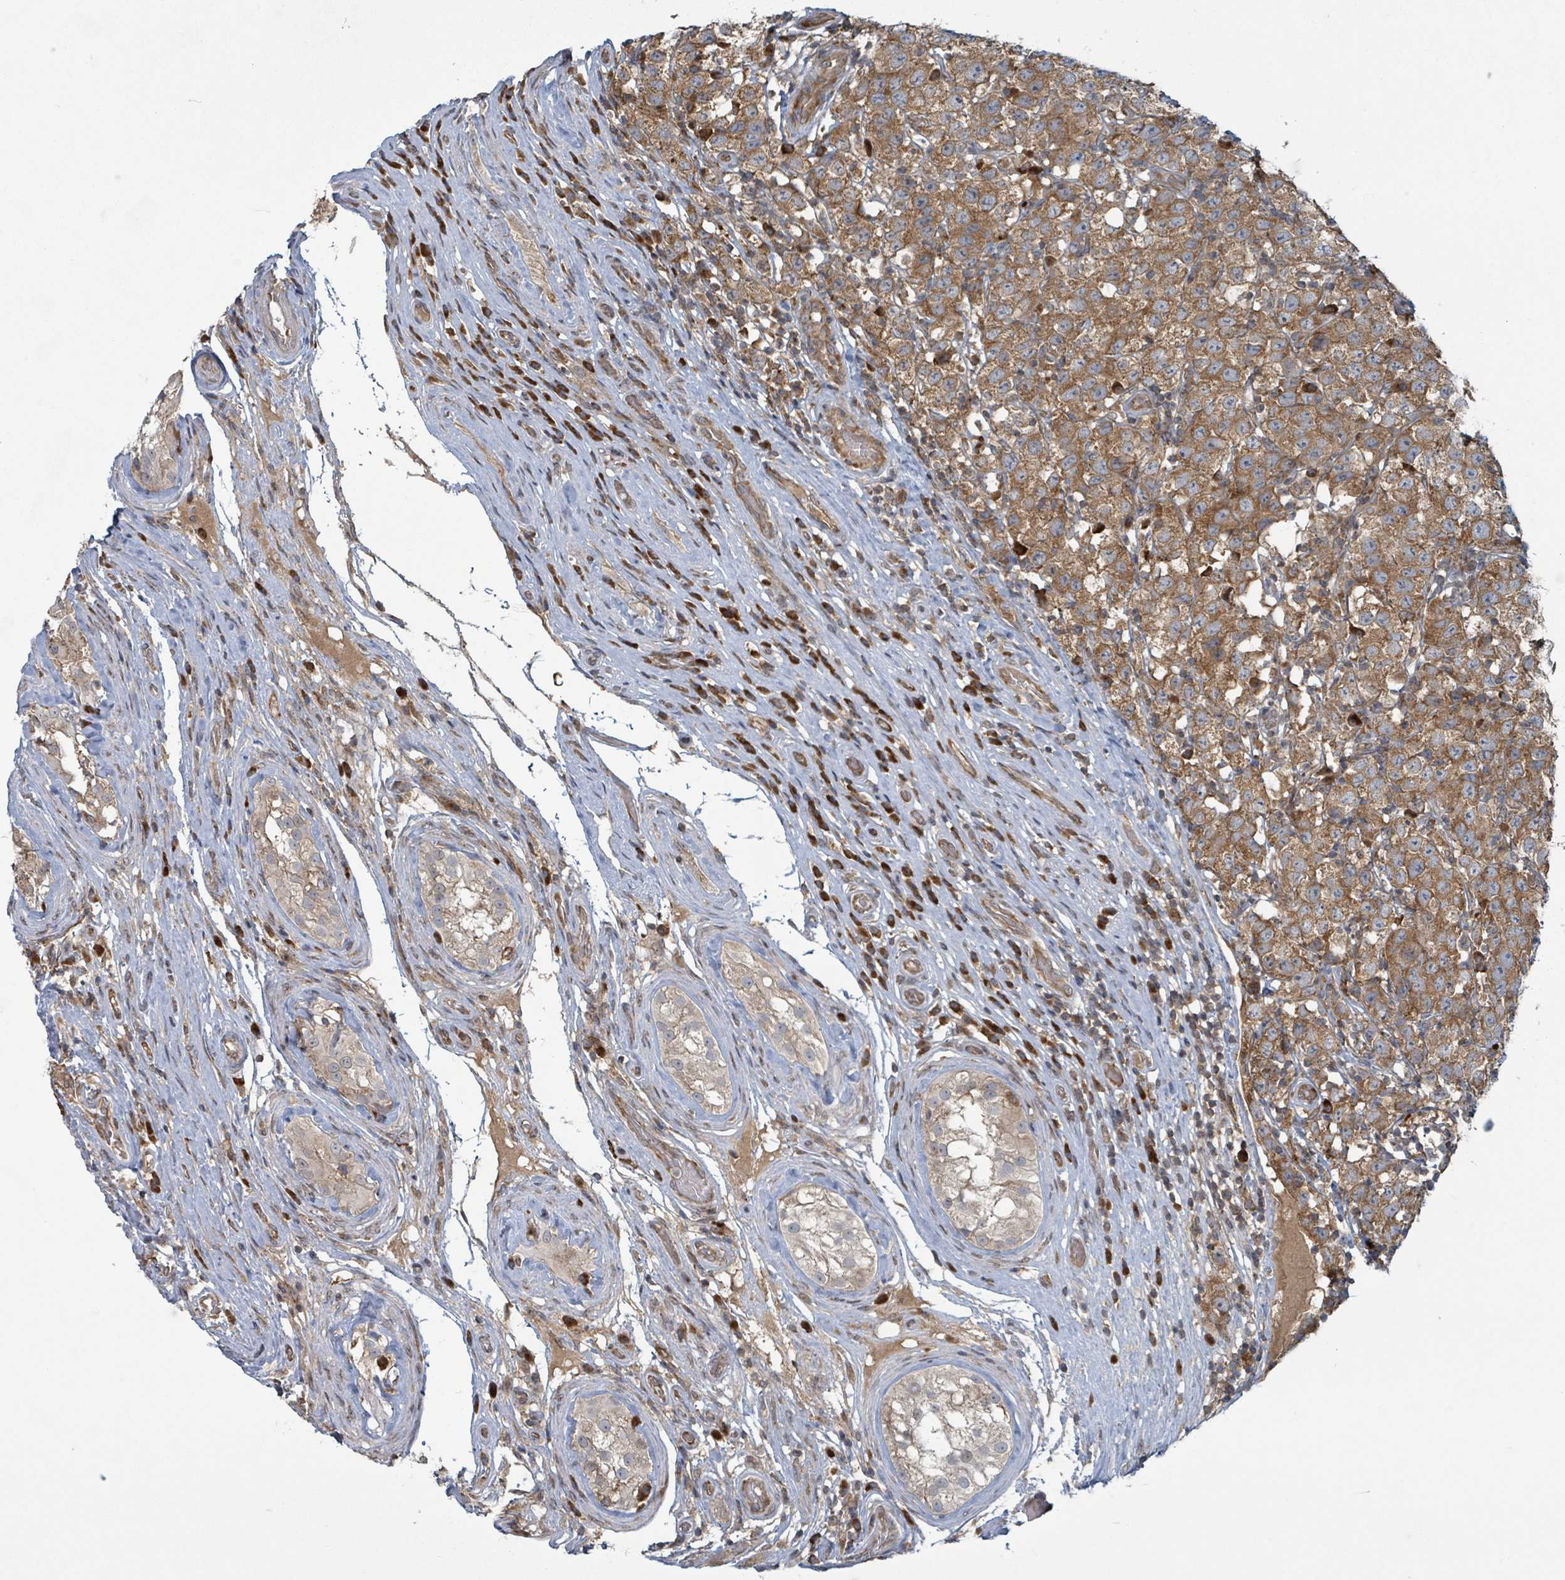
{"staining": {"intensity": "moderate", "quantity": ">75%", "location": "cytoplasmic/membranous"}, "tissue": "testis cancer", "cell_type": "Tumor cells", "image_type": "cancer", "snomed": [{"axis": "morphology", "description": "Seminoma, NOS"}, {"axis": "morphology", "description": "Carcinoma, Embryonal, NOS"}, {"axis": "topography", "description": "Testis"}], "caption": "Protein expression analysis of embryonal carcinoma (testis) reveals moderate cytoplasmic/membranous expression in approximately >75% of tumor cells.", "gene": "OR51E1", "patient": {"sex": "male", "age": 41}}